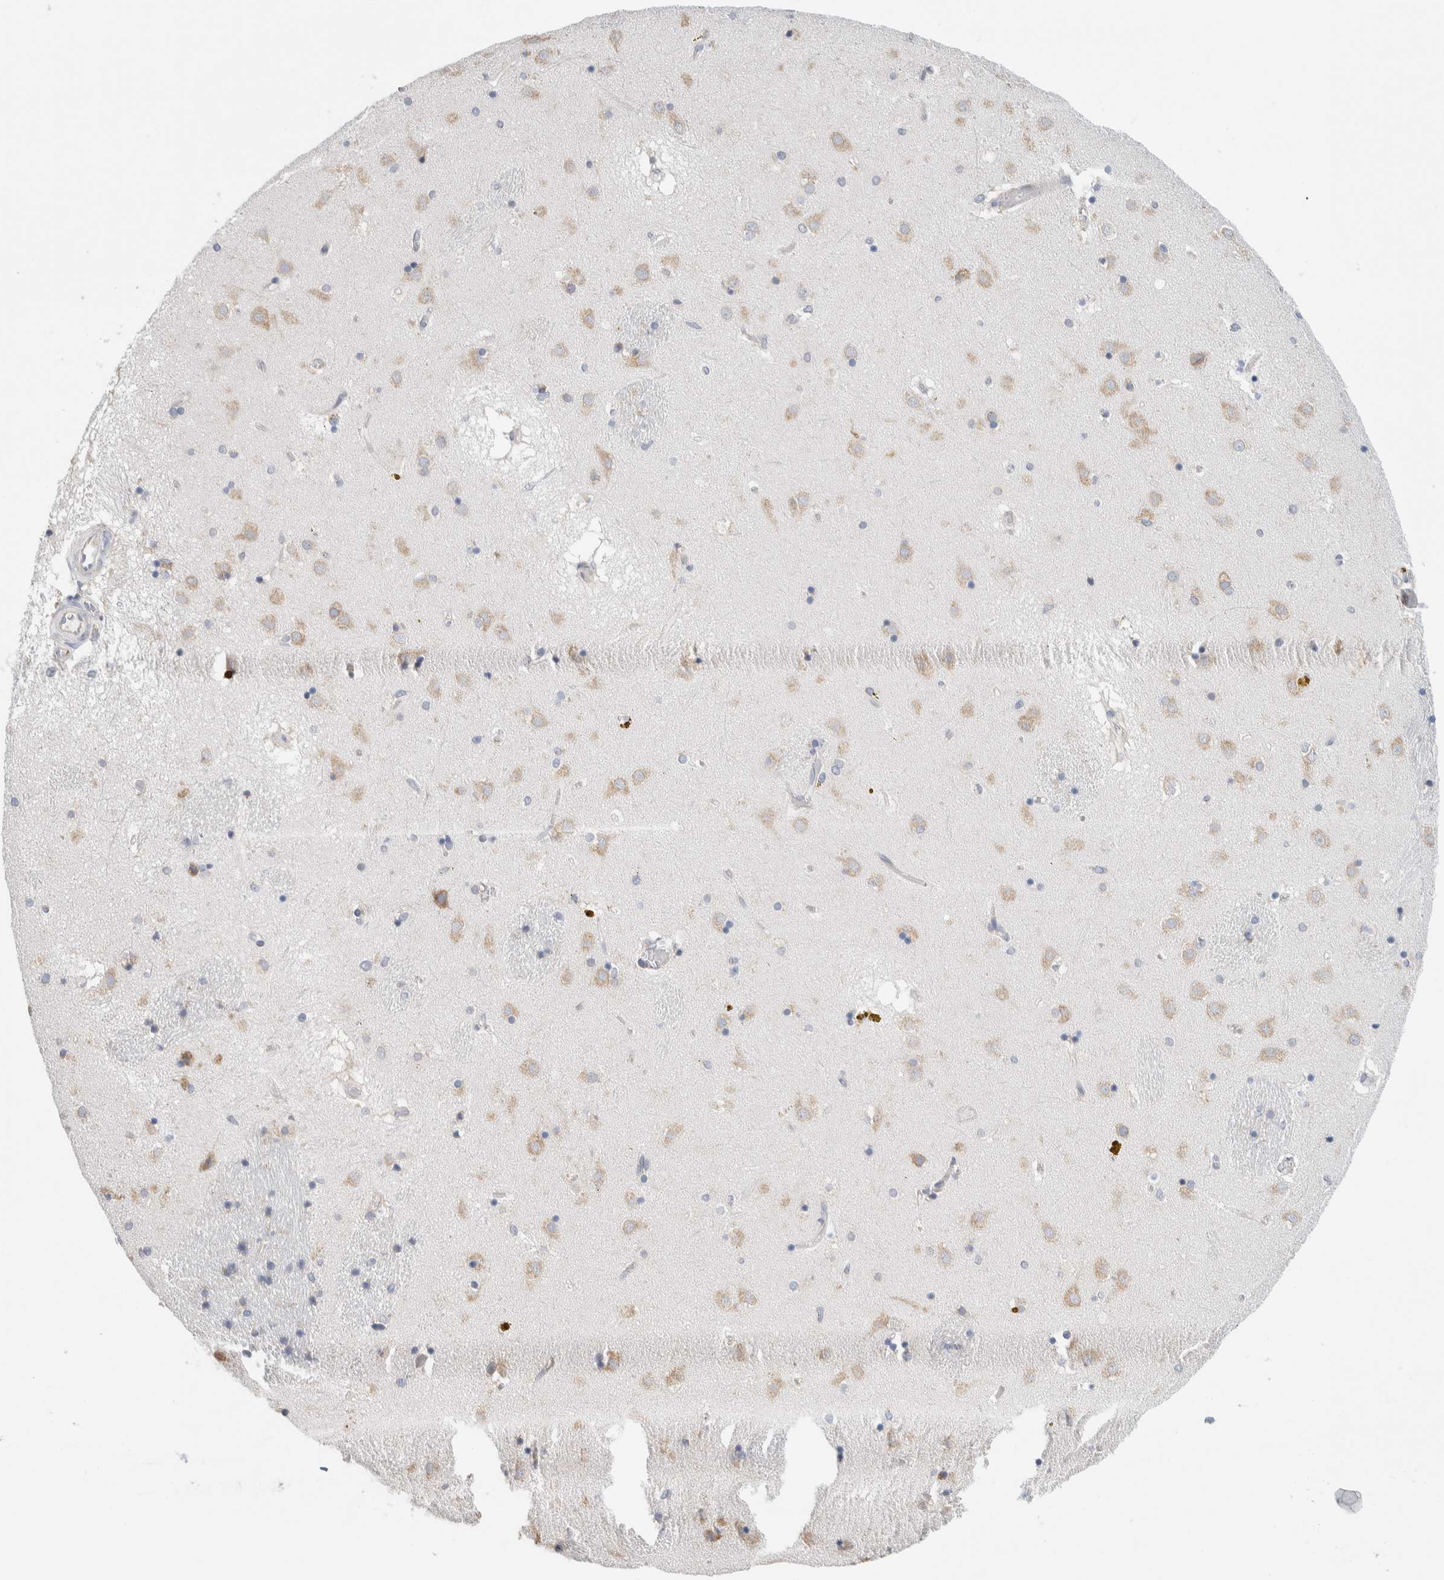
{"staining": {"intensity": "moderate", "quantity": "25%-75%", "location": "cytoplasmic/membranous"}, "tissue": "caudate", "cell_type": "Glial cells", "image_type": "normal", "snomed": [{"axis": "morphology", "description": "Normal tissue, NOS"}, {"axis": "topography", "description": "Lateral ventricle wall"}], "caption": "Protein staining exhibits moderate cytoplasmic/membranous positivity in about 25%-75% of glial cells in normal caudate.", "gene": "RACK1", "patient": {"sex": "male", "age": 70}}